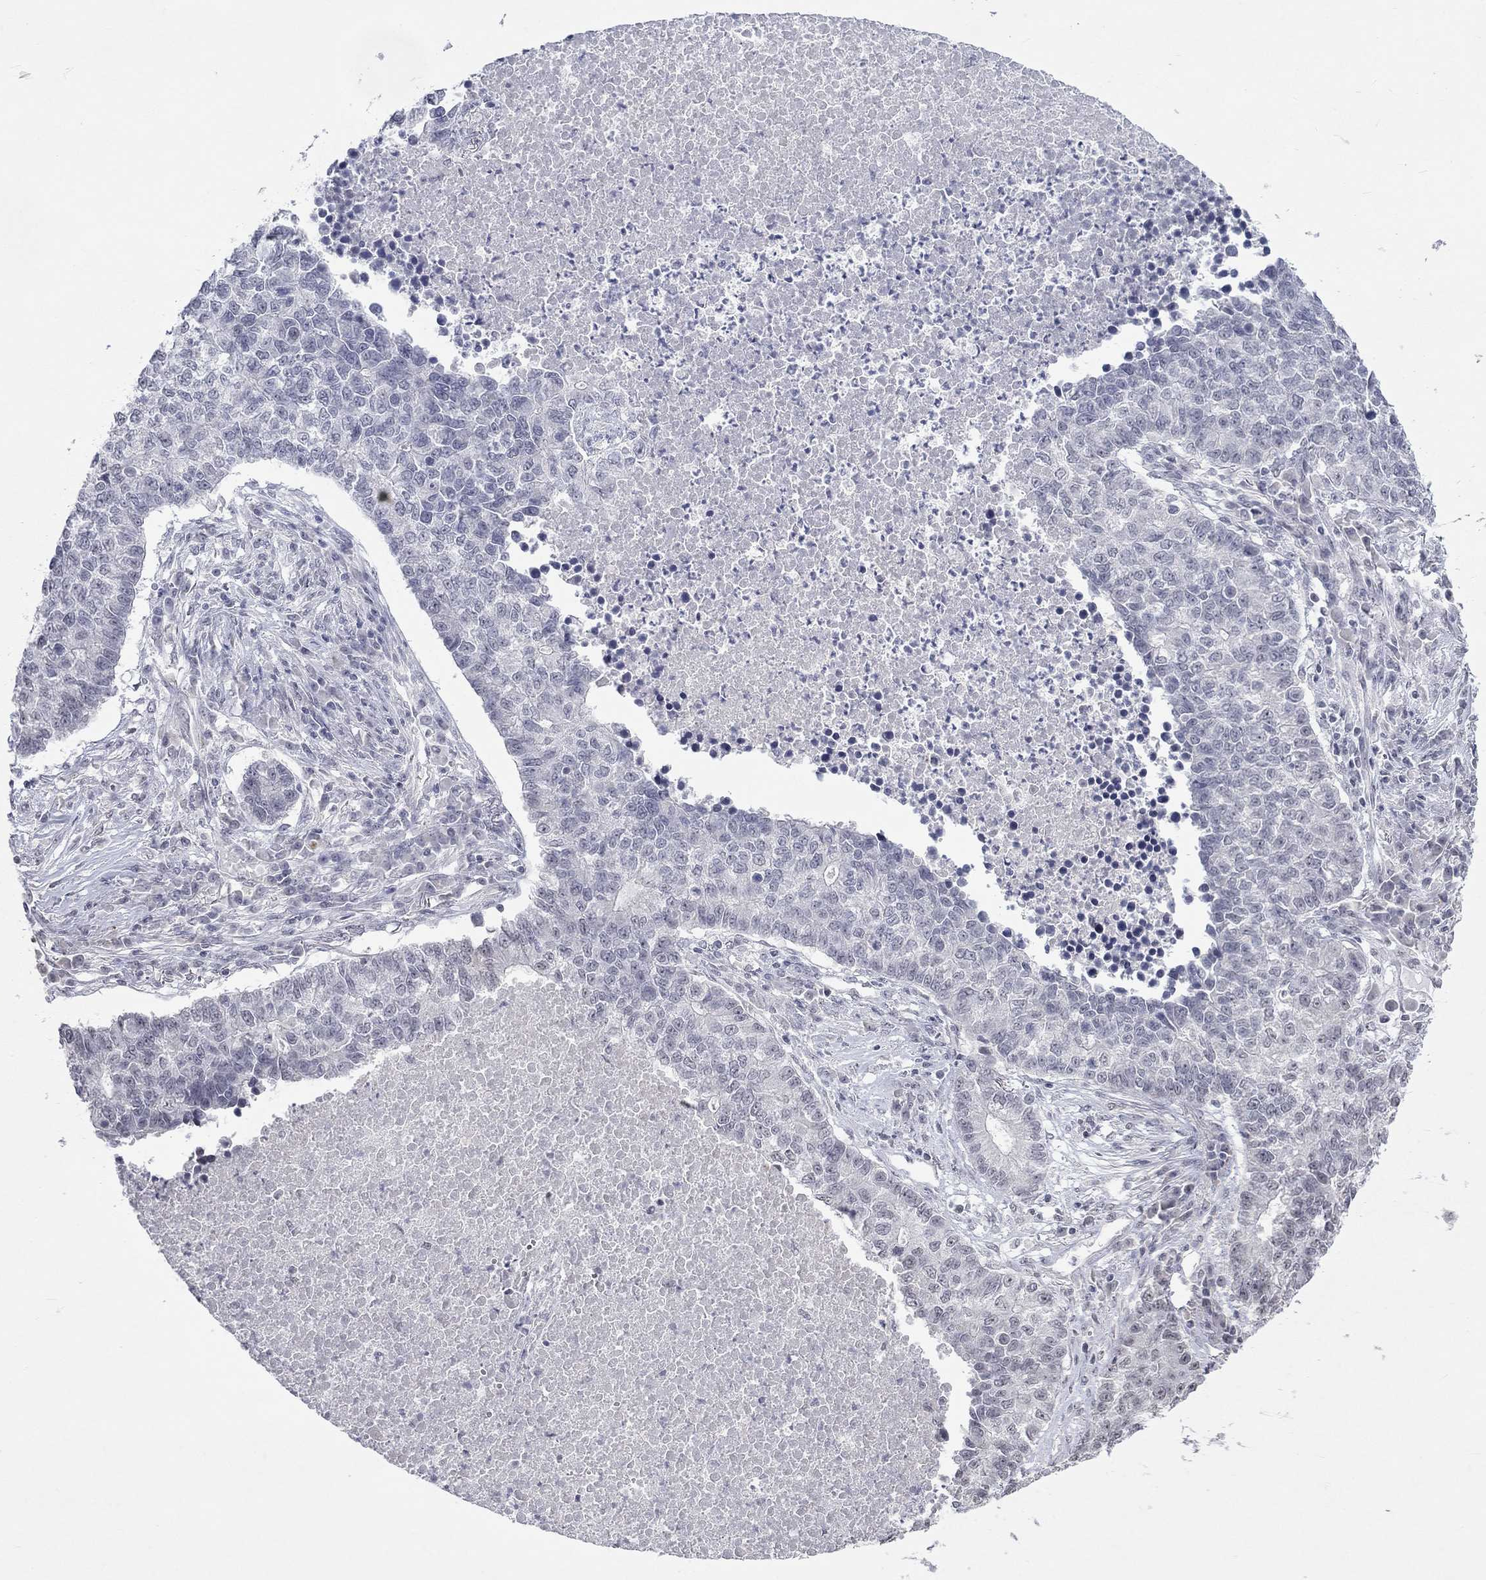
{"staining": {"intensity": "negative", "quantity": "none", "location": "none"}, "tissue": "lung cancer", "cell_type": "Tumor cells", "image_type": "cancer", "snomed": [{"axis": "morphology", "description": "Adenocarcinoma, NOS"}, {"axis": "topography", "description": "Lung"}], "caption": "Tumor cells are negative for protein expression in human adenocarcinoma (lung). (Stains: DAB (3,3'-diaminobenzidine) IHC with hematoxylin counter stain, Microscopy: brightfield microscopy at high magnification).", "gene": "TMEM143", "patient": {"sex": "male", "age": 57}}